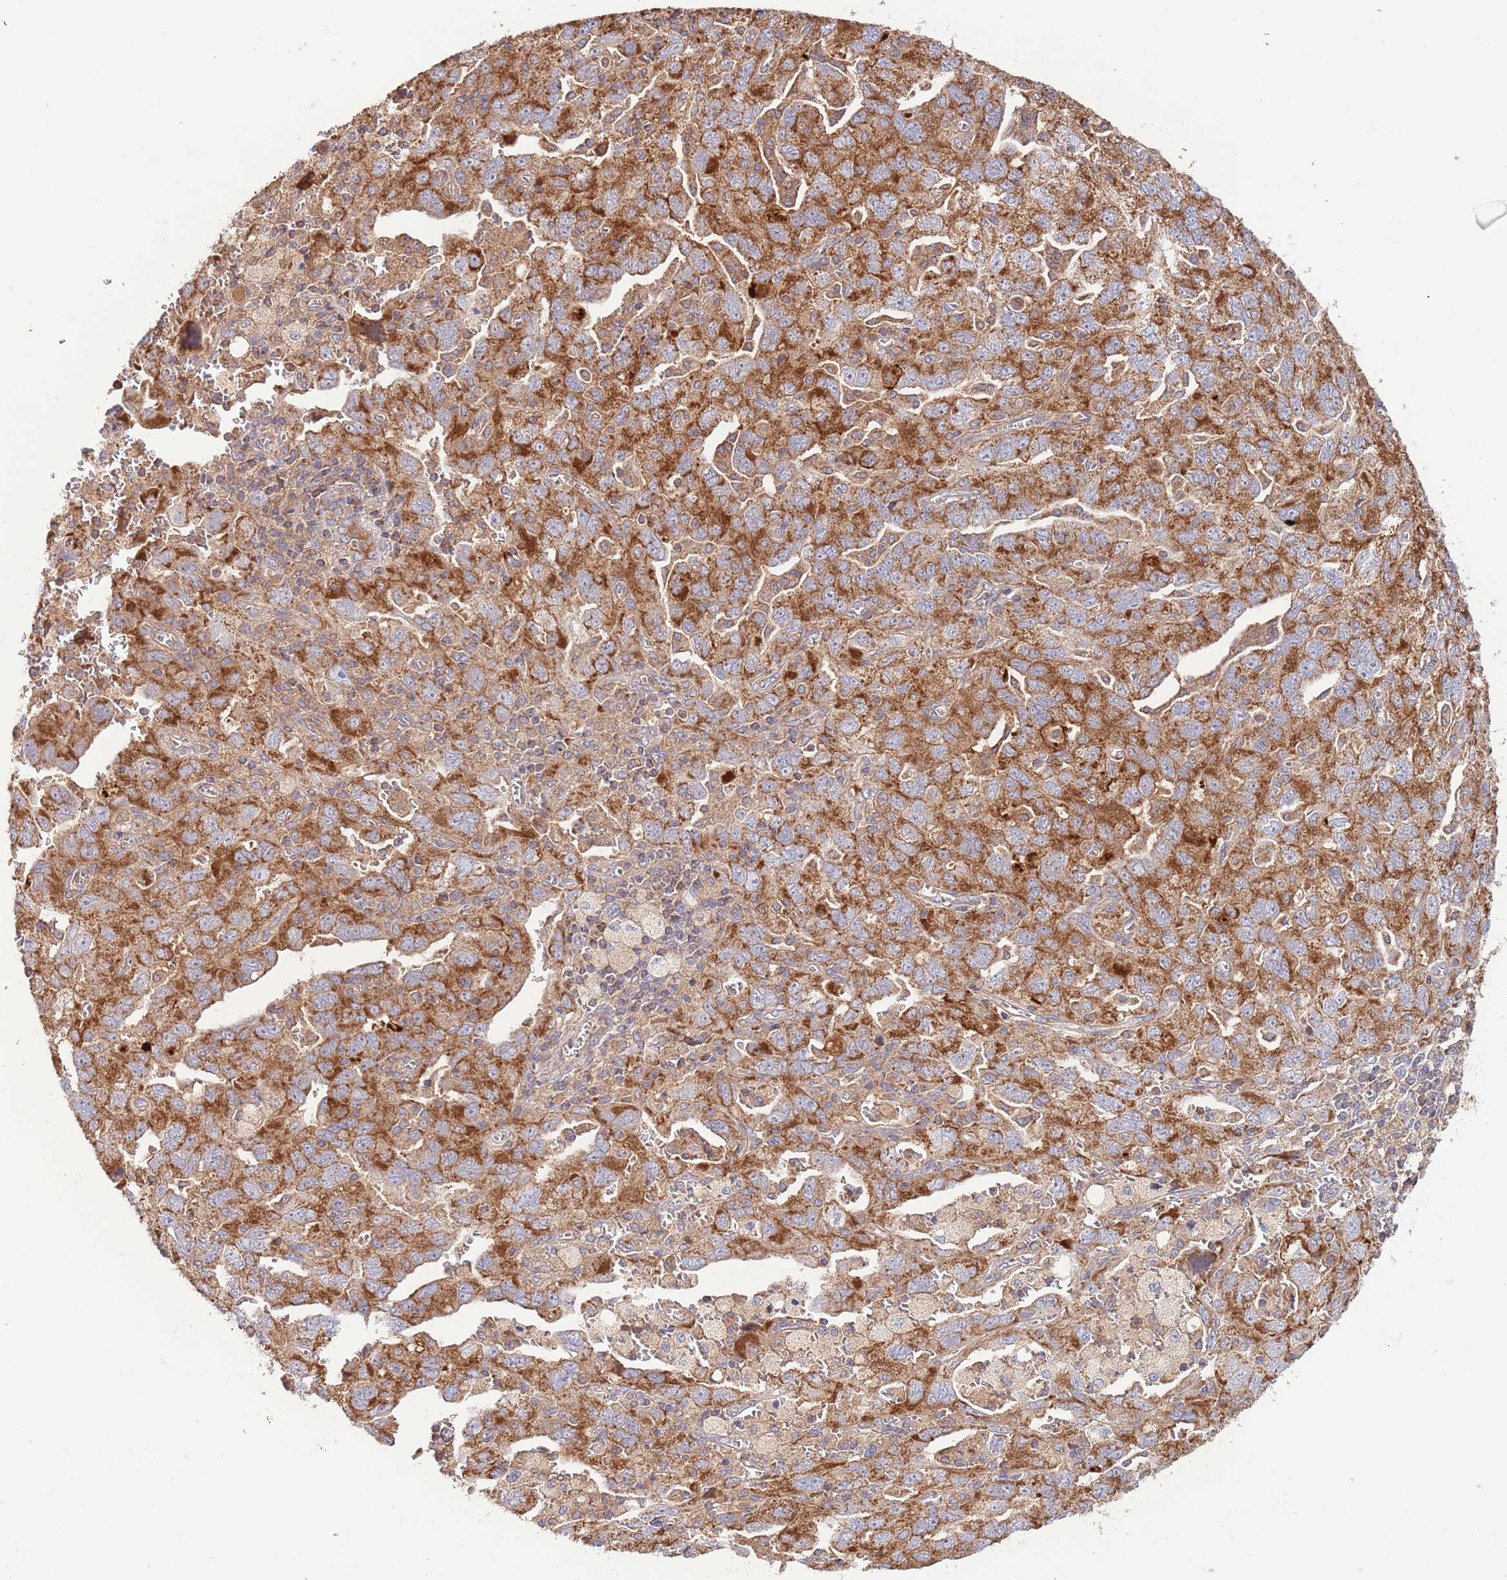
{"staining": {"intensity": "strong", "quantity": ">75%", "location": "cytoplasmic/membranous"}, "tissue": "ovarian cancer", "cell_type": "Tumor cells", "image_type": "cancer", "snomed": [{"axis": "morphology", "description": "Carcinoma, NOS"}, {"axis": "morphology", "description": "Cystadenocarcinoma, serous, NOS"}, {"axis": "topography", "description": "Ovary"}], "caption": "Serous cystadenocarcinoma (ovarian) was stained to show a protein in brown. There is high levels of strong cytoplasmic/membranous positivity in approximately >75% of tumor cells.", "gene": "DNAJA3", "patient": {"sex": "female", "age": 69}}